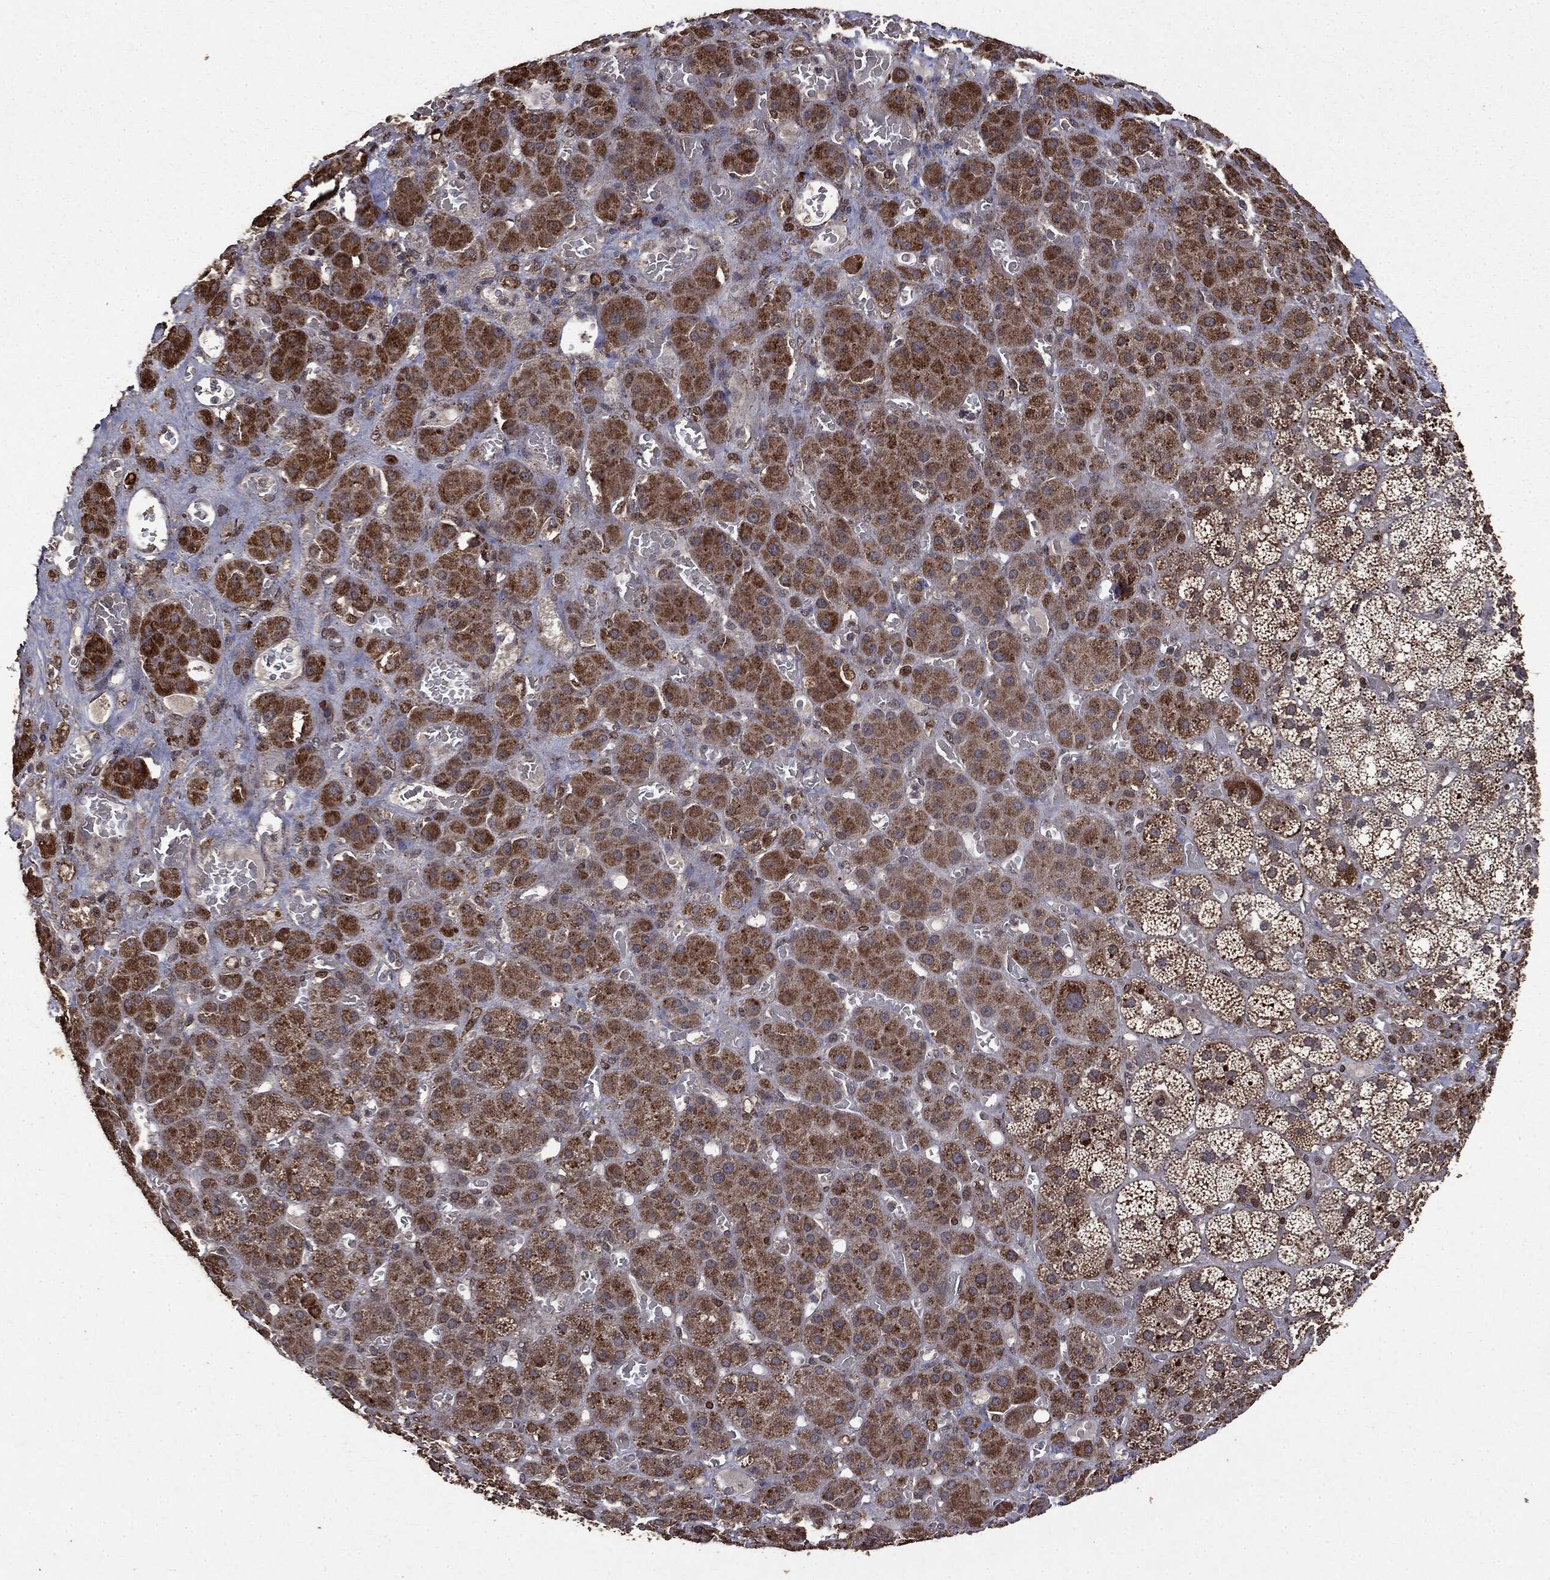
{"staining": {"intensity": "strong", "quantity": ">75%", "location": "cytoplasmic/membranous"}, "tissue": "adrenal gland", "cell_type": "Glandular cells", "image_type": "normal", "snomed": [{"axis": "morphology", "description": "Normal tissue, NOS"}, {"axis": "topography", "description": "Adrenal gland"}], "caption": "DAB immunohistochemical staining of unremarkable human adrenal gland shows strong cytoplasmic/membranous protein staining in about >75% of glandular cells.", "gene": "PPP6R2", "patient": {"sex": "male", "age": 70}}